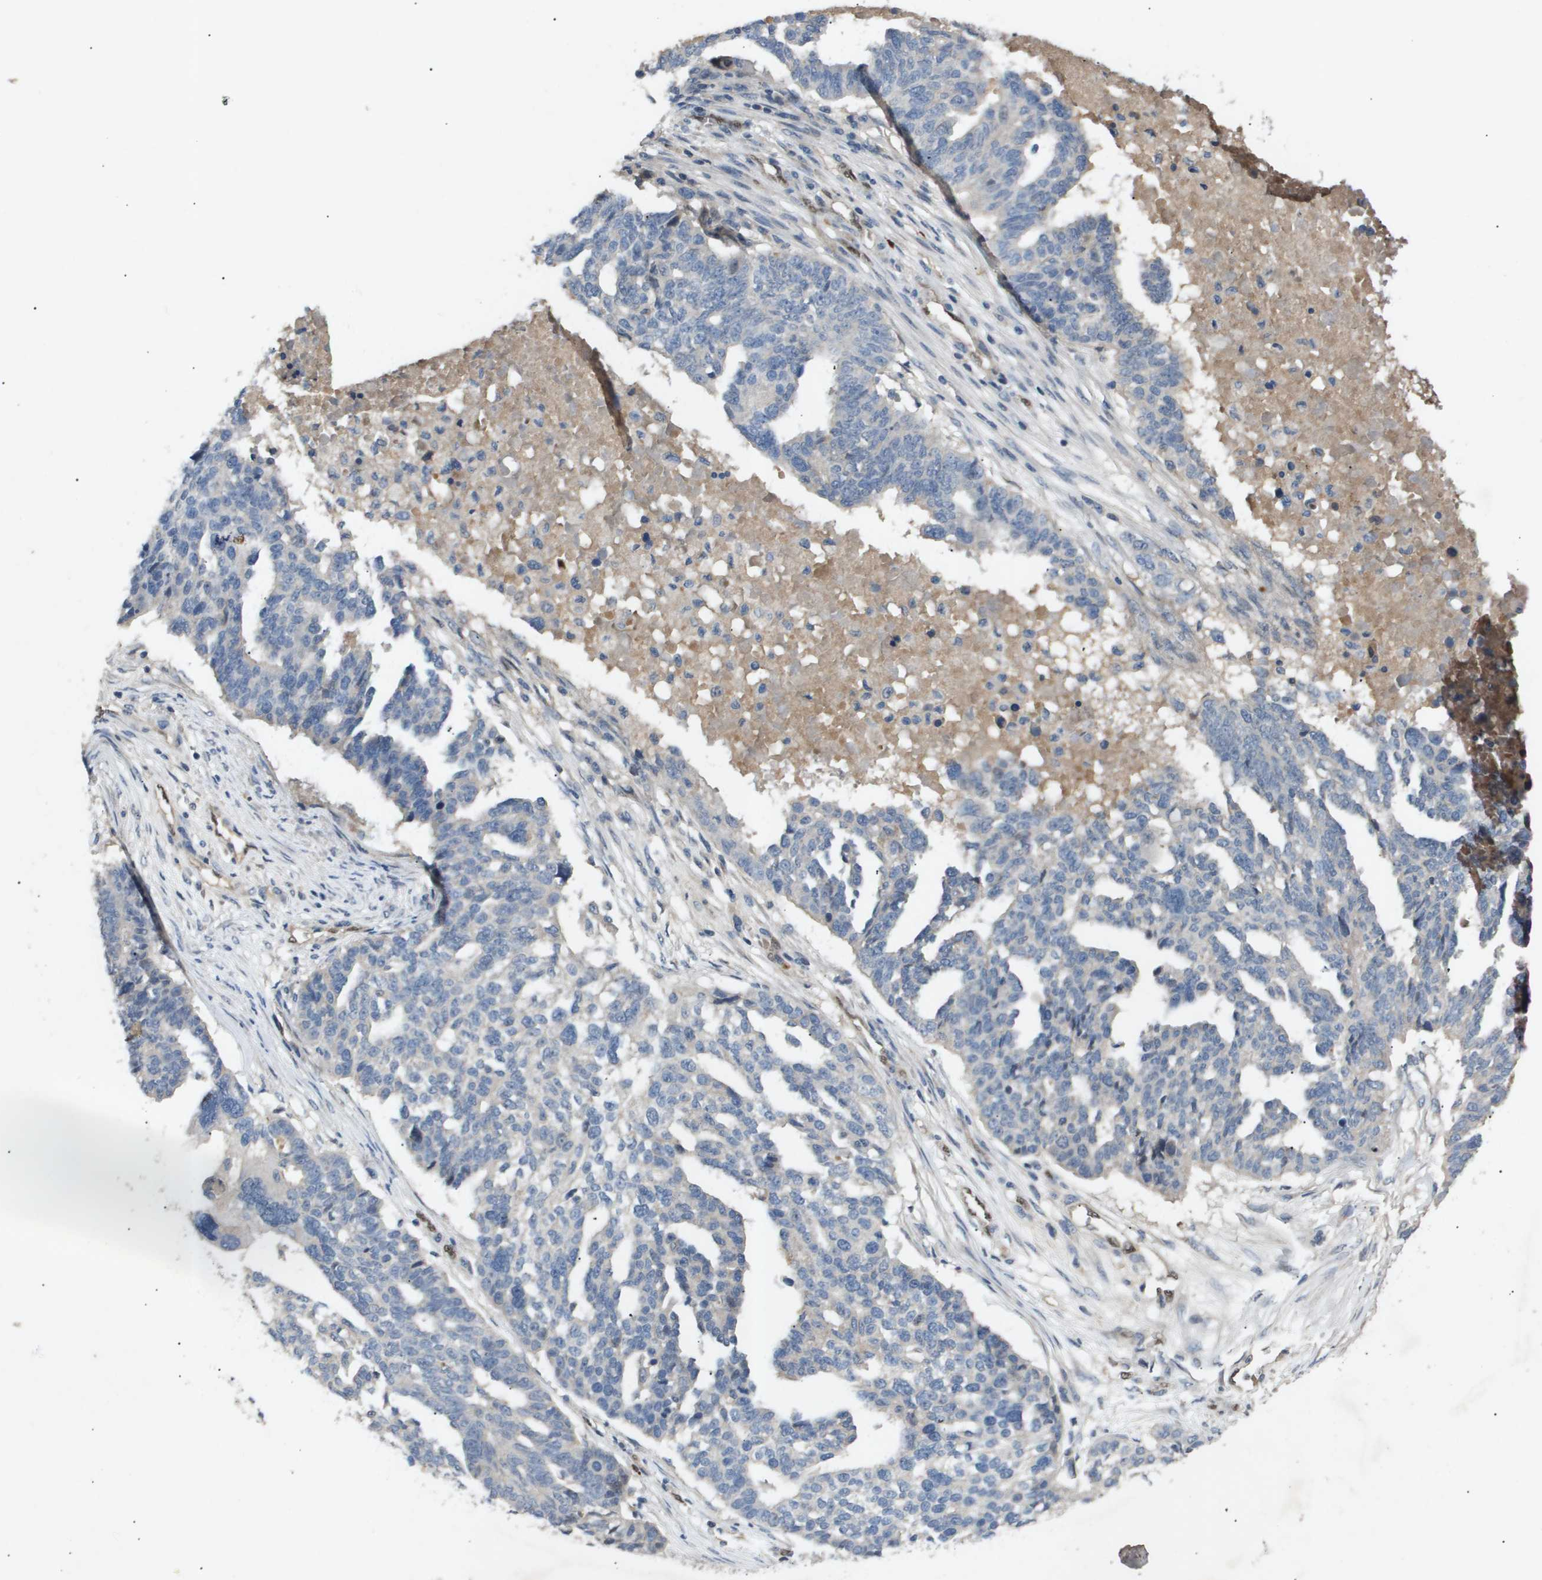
{"staining": {"intensity": "negative", "quantity": "none", "location": "none"}, "tissue": "ovarian cancer", "cell_type": "Tumor cells", "image_type": "cancer", "snomed": [{"axis": "morphology", "description": "Cystadenocarcinoma, serous, NOS"}, {"axis": "topography", "description": "Ovary"}], "caption": "Serous cystadenocarcinoma (ovarian) was stained to show a protein in brown. There is no significant staining in tumor cells. (Stains: DAB IHC with hematoxylin counter stain, Microscopy: brightfield microscopy at high magnification).", "gene": "ERG", "patient": {"sex": "female", "age": 59}}